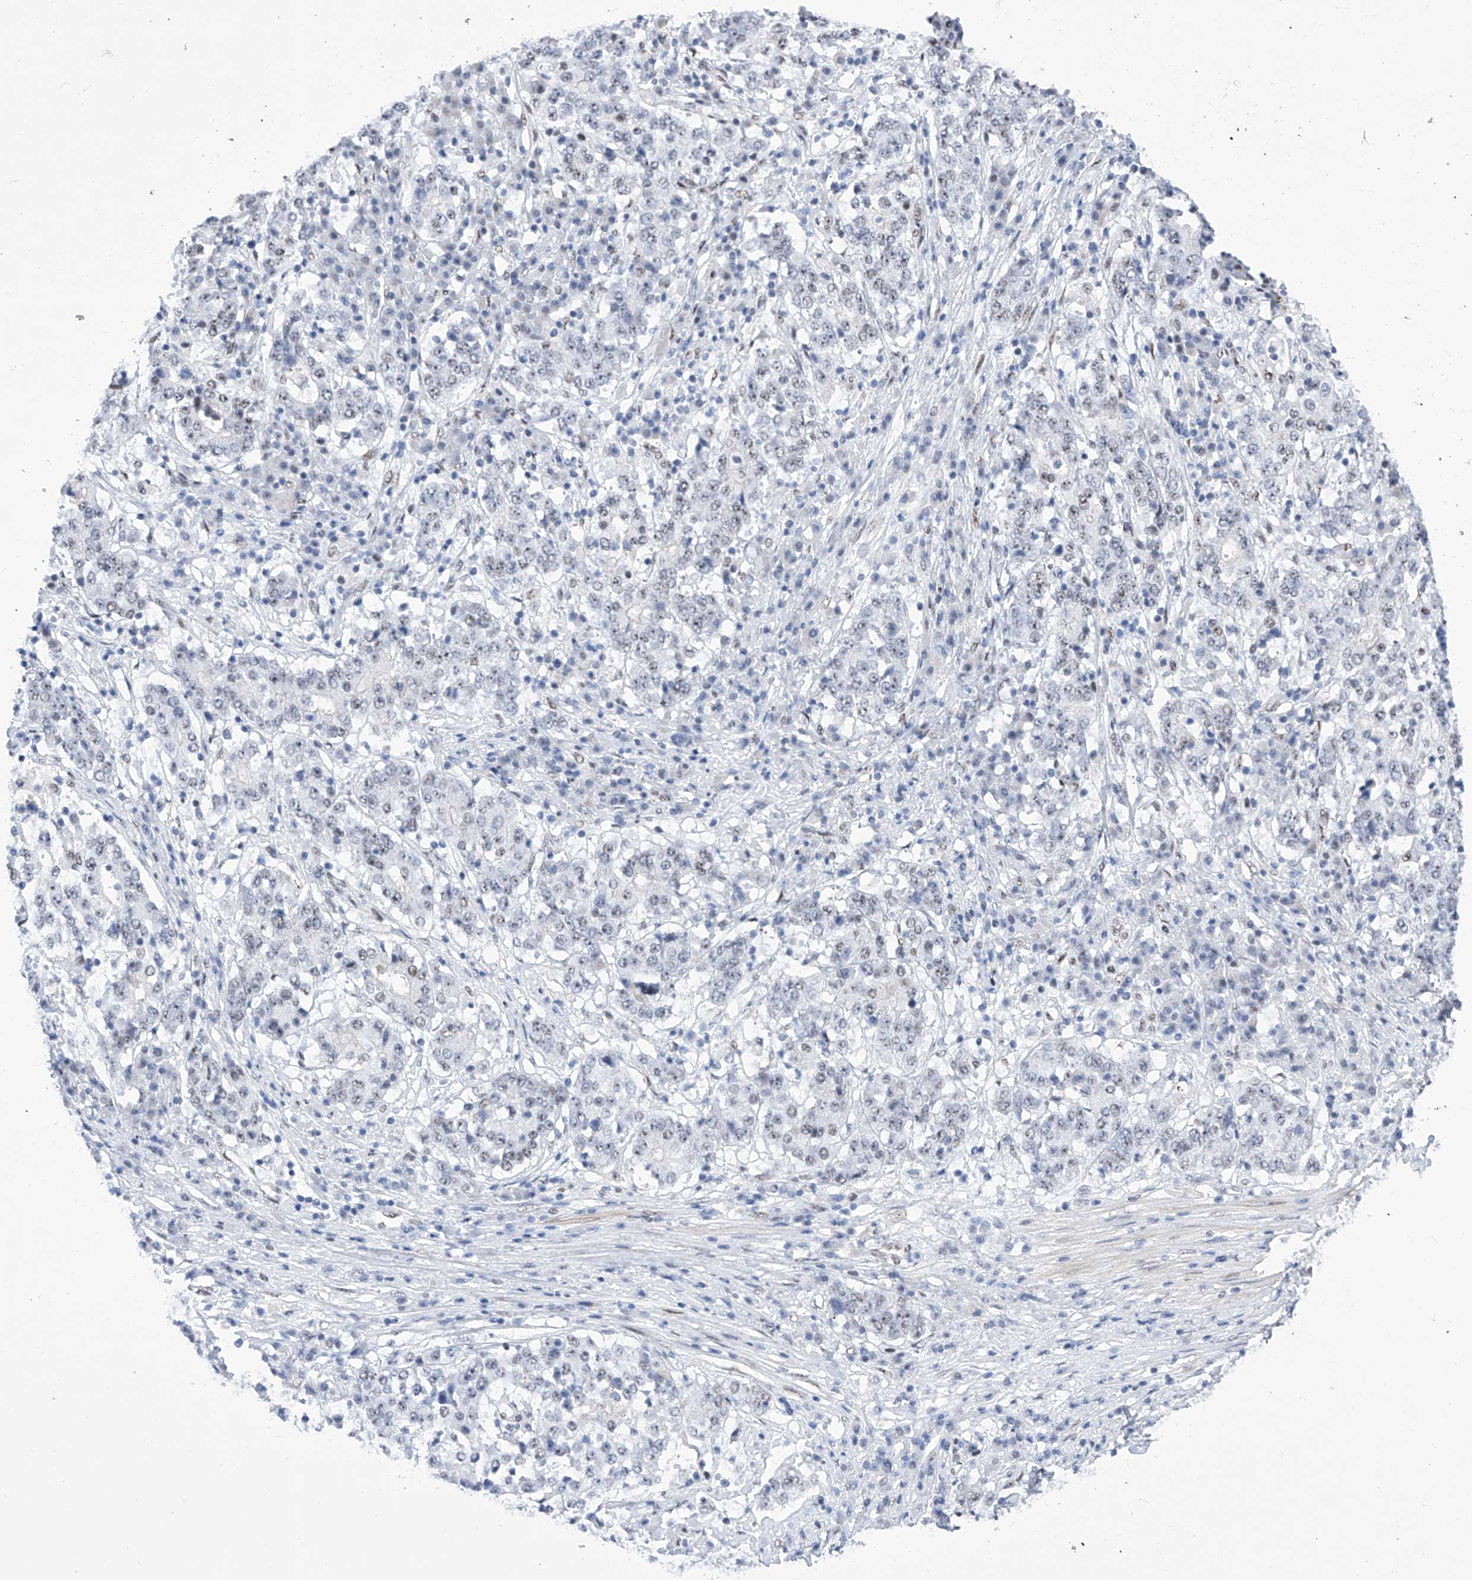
{"staining": {"intensity": "negative", "quantity": "none", "location": "none"}, "tissue": "stomach cancer", "cell_type": "Tumor cells", "image_type": "cancer", "snomed": [{"axis": "morphology", "description": "Adenocarcinoma, NOS"}, {"axis": "topography", "description": "Stomach"}], "caption": "There is no significant staining in tumor cells of stomach adenocarcinoma. The staining was performed using DAB (3,3'-diaminobenzidine) to visualize the protein expression in brown, while the nuclei were stained in blue with hematoxylin (Magnification: 20x).", "gene": "ATN1", "patient": {"sex": "male", "age": 59}}